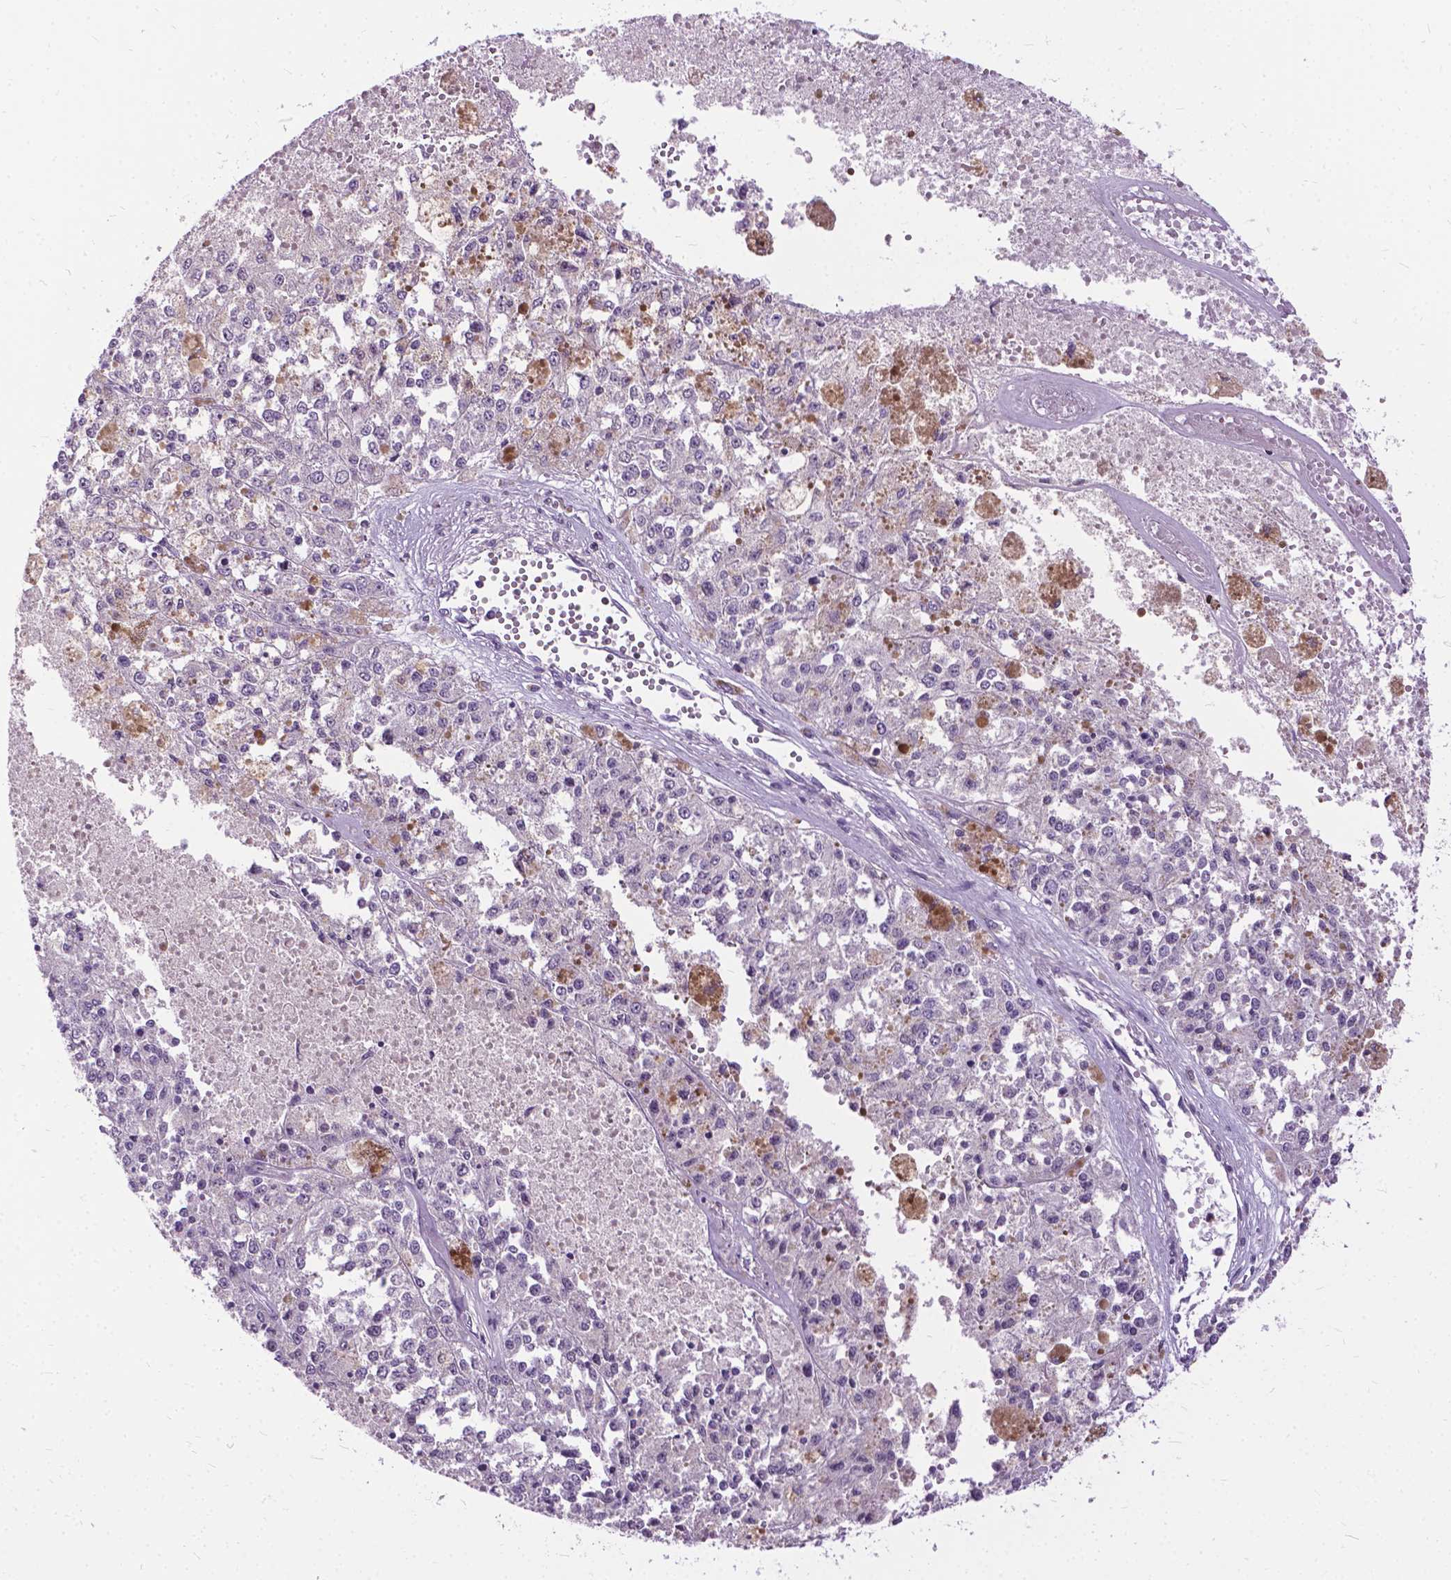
{"staining": {"intensity": "negative", "quantity": "none", "location": "none"}, "tissue": "melanoma", "cell_type": "Tumor cells", "image_type": "cancer", "snomed": [{"axis": "morphology", "description": "Malignant melanoma, Metastatic site"}, {"axis": "topography", "description": "Lymph node"}], "caption": "Immunohistochemistry (IHC) image of neoplastic tissue: human melanoma stained with DAB displays no significant protein positivity in tumor cells.", "gene": "JAK3", "patient": {"sex": "female", "age": 64}}